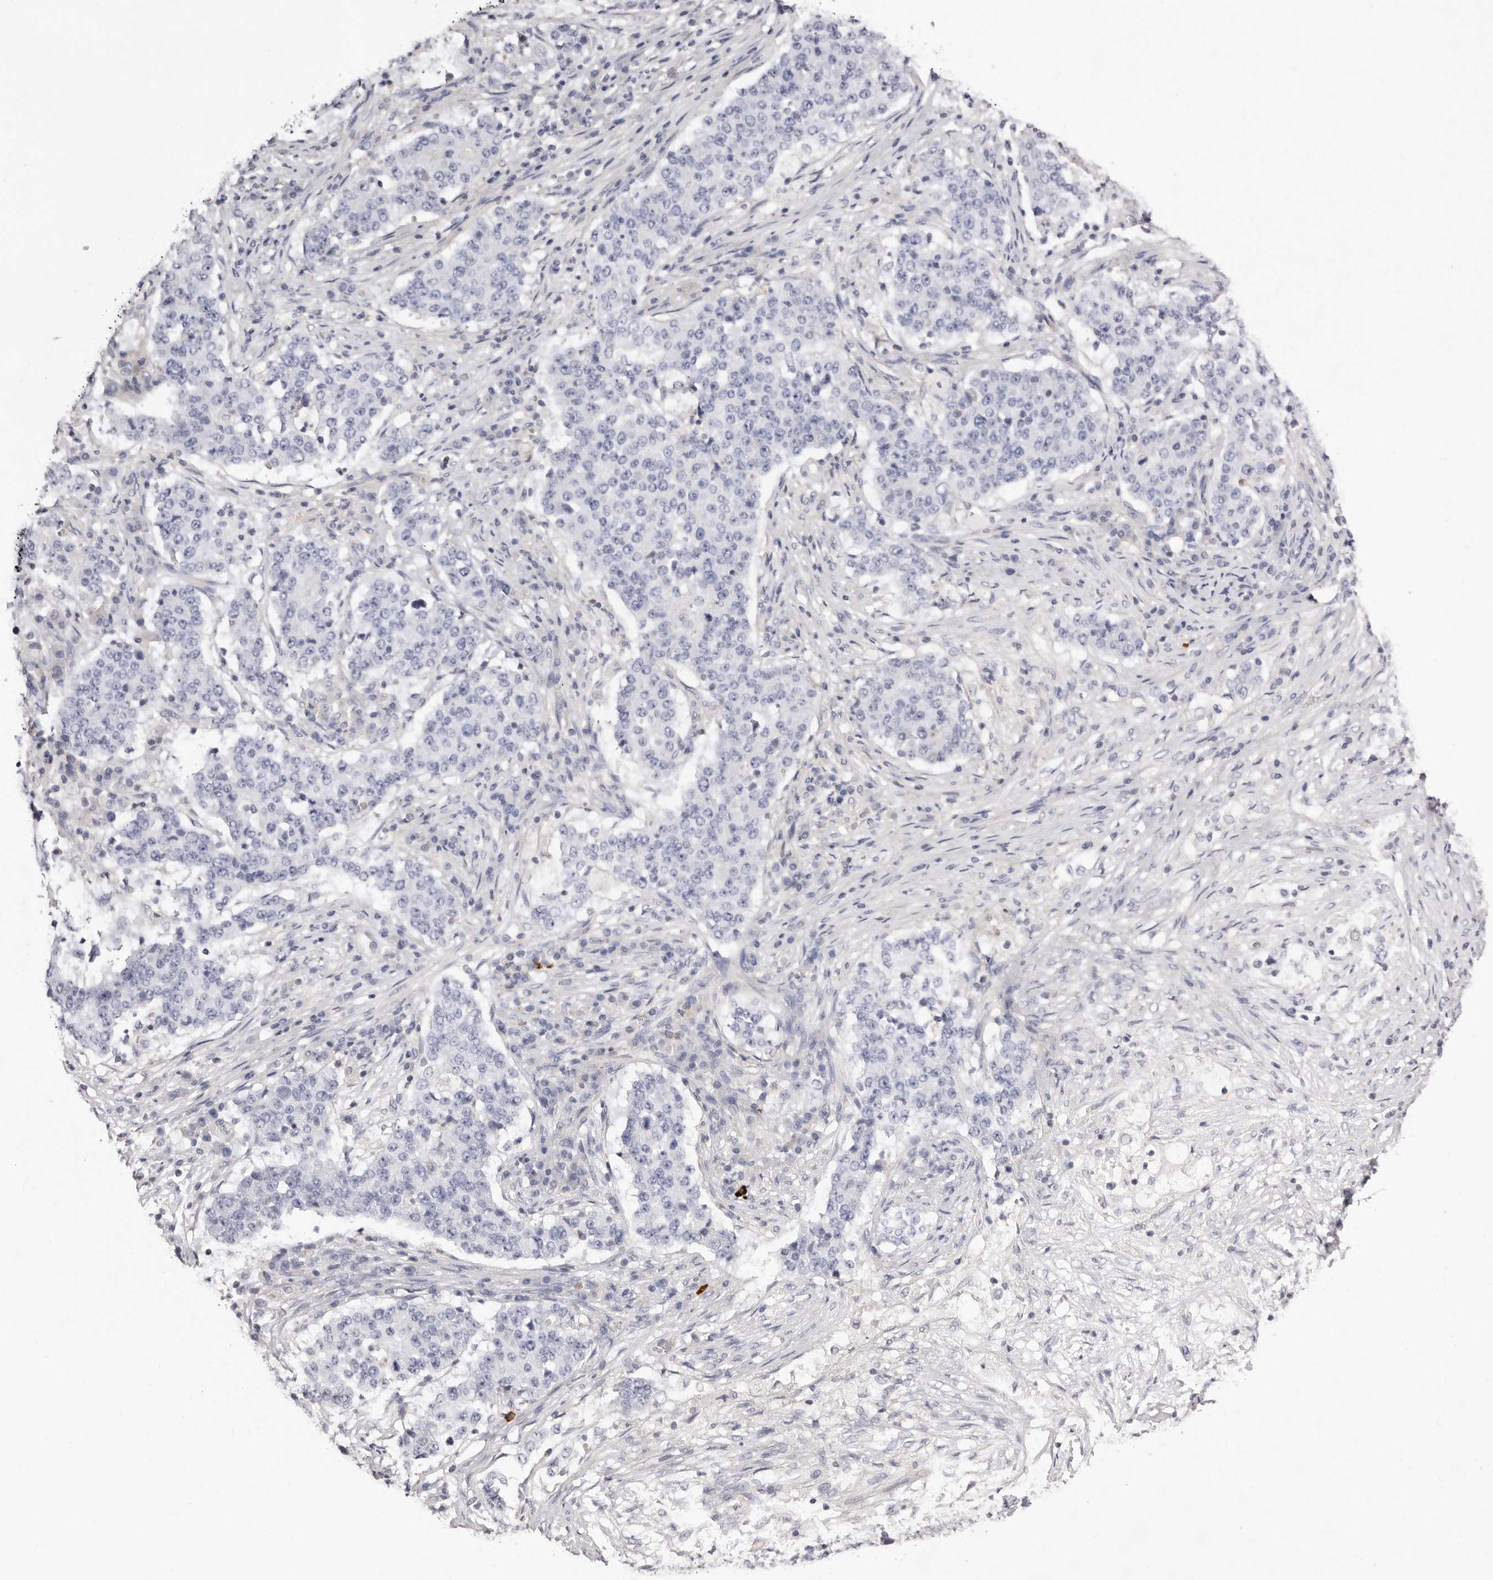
{"staining": {"intensity": "negative", "quantity": "none", "location": "none"}, "tissue": "stomach cancer", "cell_type": "Tumor cells", "image_type": "cancer", "snomed": [{"axis": "morphology", "description": "Adenocarcinoma, NOS"}, {"axis": "topography", "description": "Stomach"}], "caption": "DAB immunohistochemical staining of human adenocarcinoma (stomach) demonstrates no significant positivity in tumor cells.", "gene": "S1PR5", "patient": {"sex": "male", "age": 59}}